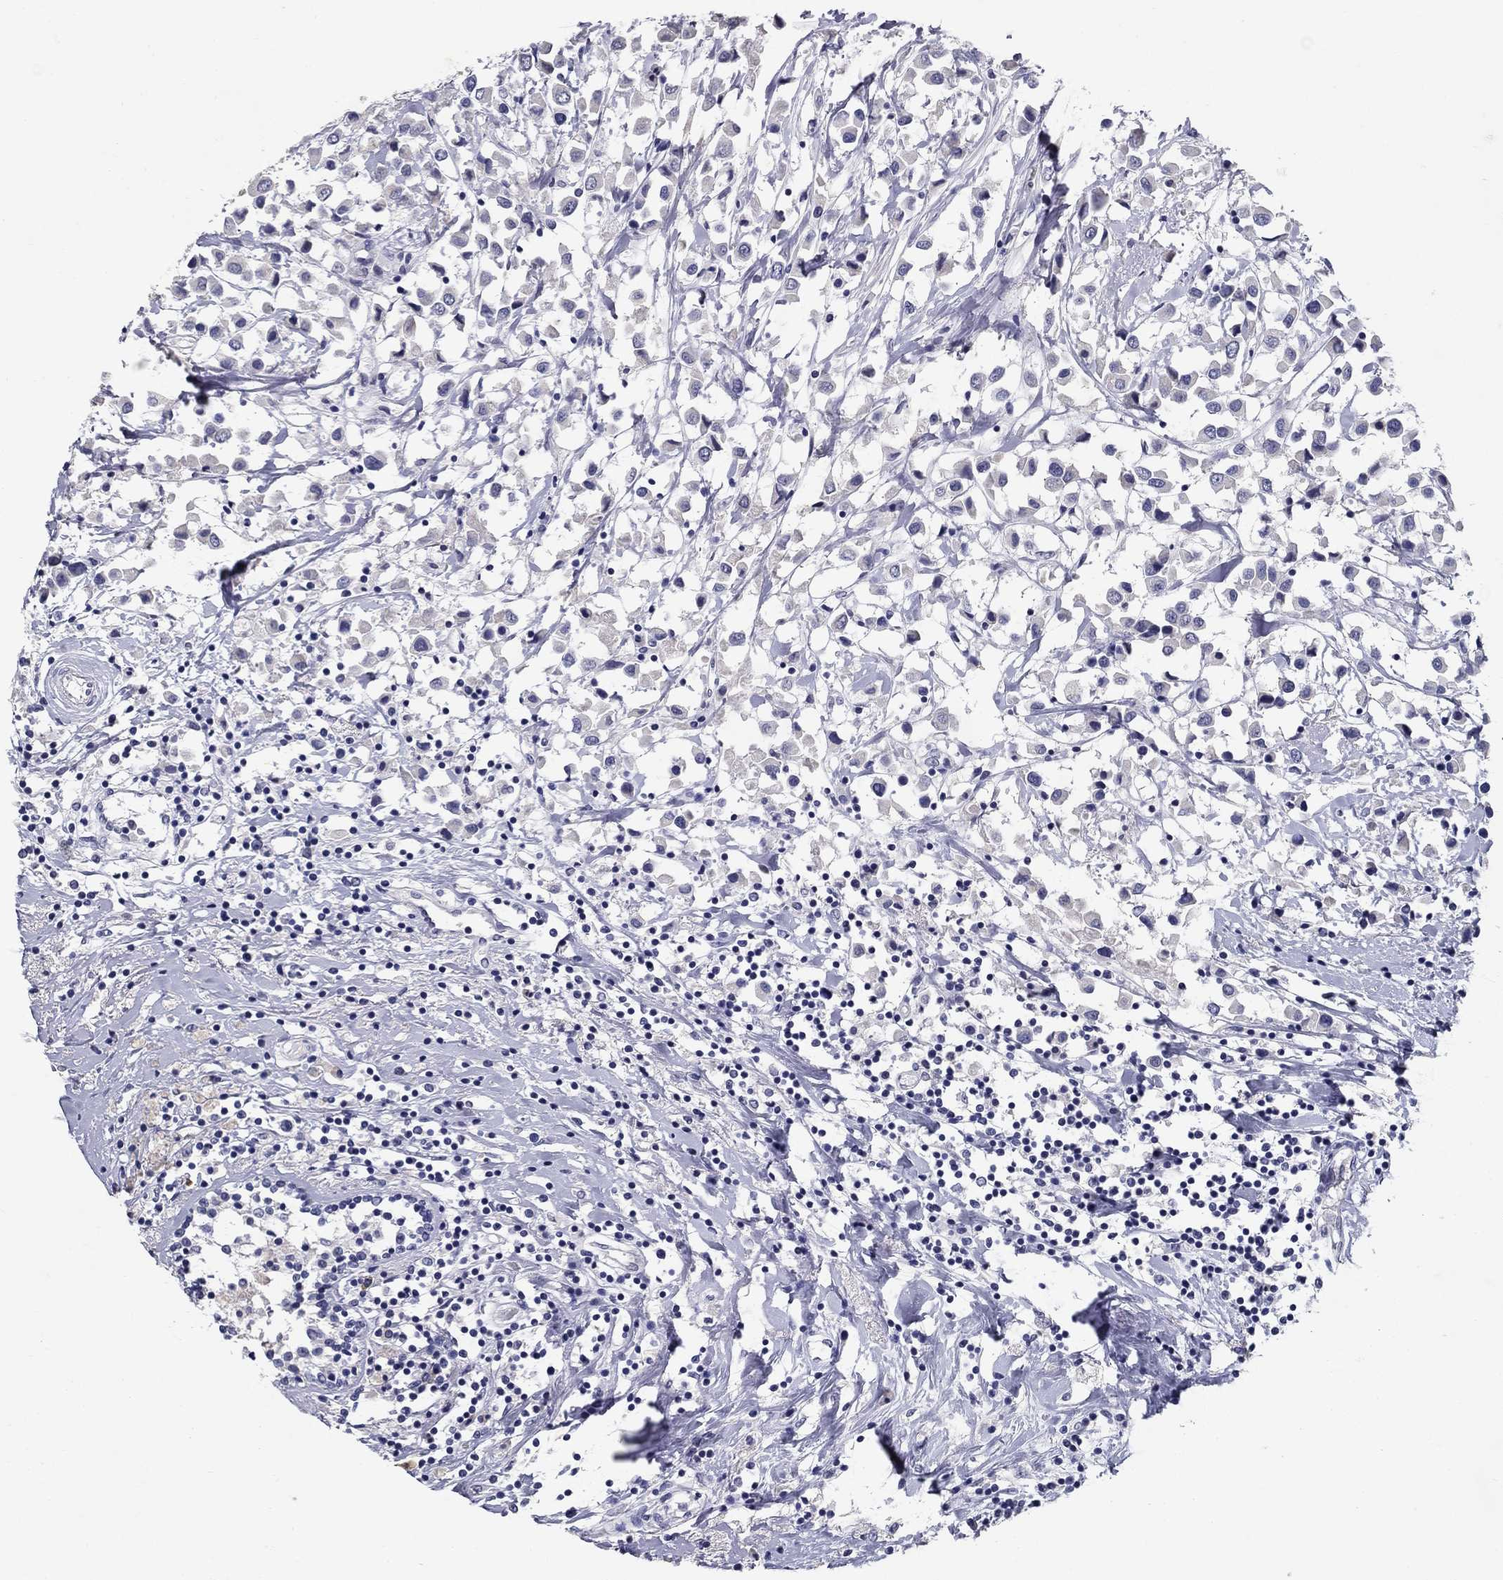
{"staining": {"intensity": "negative", "quantity": "none", "location": "none"}, "tissue": "breast cancer", "cell_type": "Tumor cells", "image_type": "cancer", "snomed": [{"axis": "morphology", "description": "Duct carcinoma"}, {"axis": "topography", "description": "Breast"}], "caption": "Invasive ductal carcinoma (breast) stained for a protein using immunohistochemistry exhibits no expression tumor cells.", "gene": "POMC", "patient": {"sex": "female", "age": 61}}